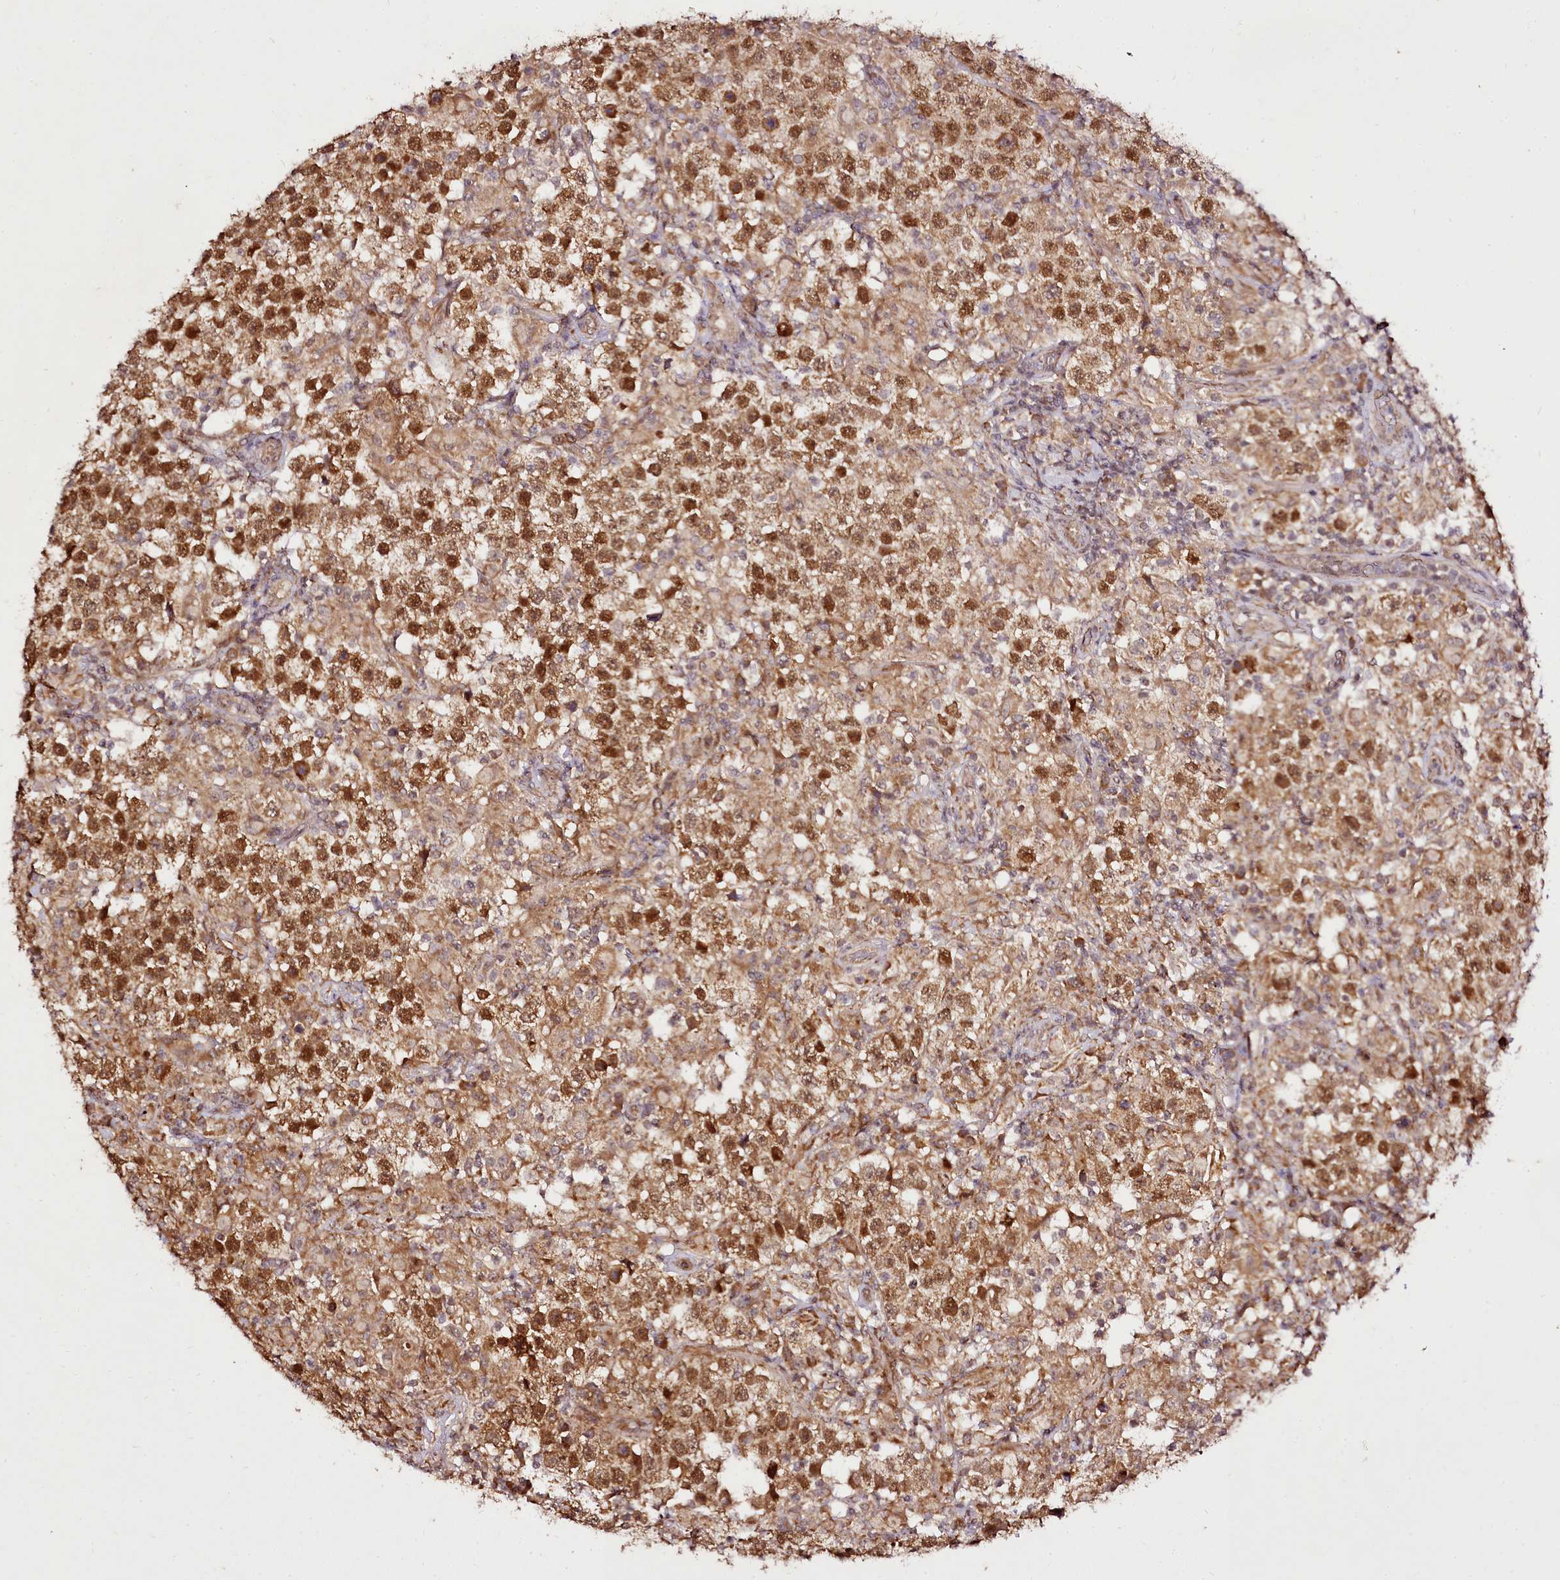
{"staining": {"intensity": "strong", "quantity": ">75%", "location": "cytoplasmic/membranous,nuclear"}, "tissue": "testis cancer", "cell_type": "Tumor cells", "image_type": "cancer", "snomed": [{"axis": "morphology", "description": "Seminoma, NOS"}, {"axis": "morphology", "description": "Carcinoma, Embryonal, NOS"}, {"axis": "topography", "description": "Testis"}], "caption": "Tumor cells reveal high levels of strong cytoplasmic/membranous and nuclear staining in approximately >75% of cells in testis seminoma.", "gene": "EDIL3", "patient": {"sex": "male", "age": 41}}